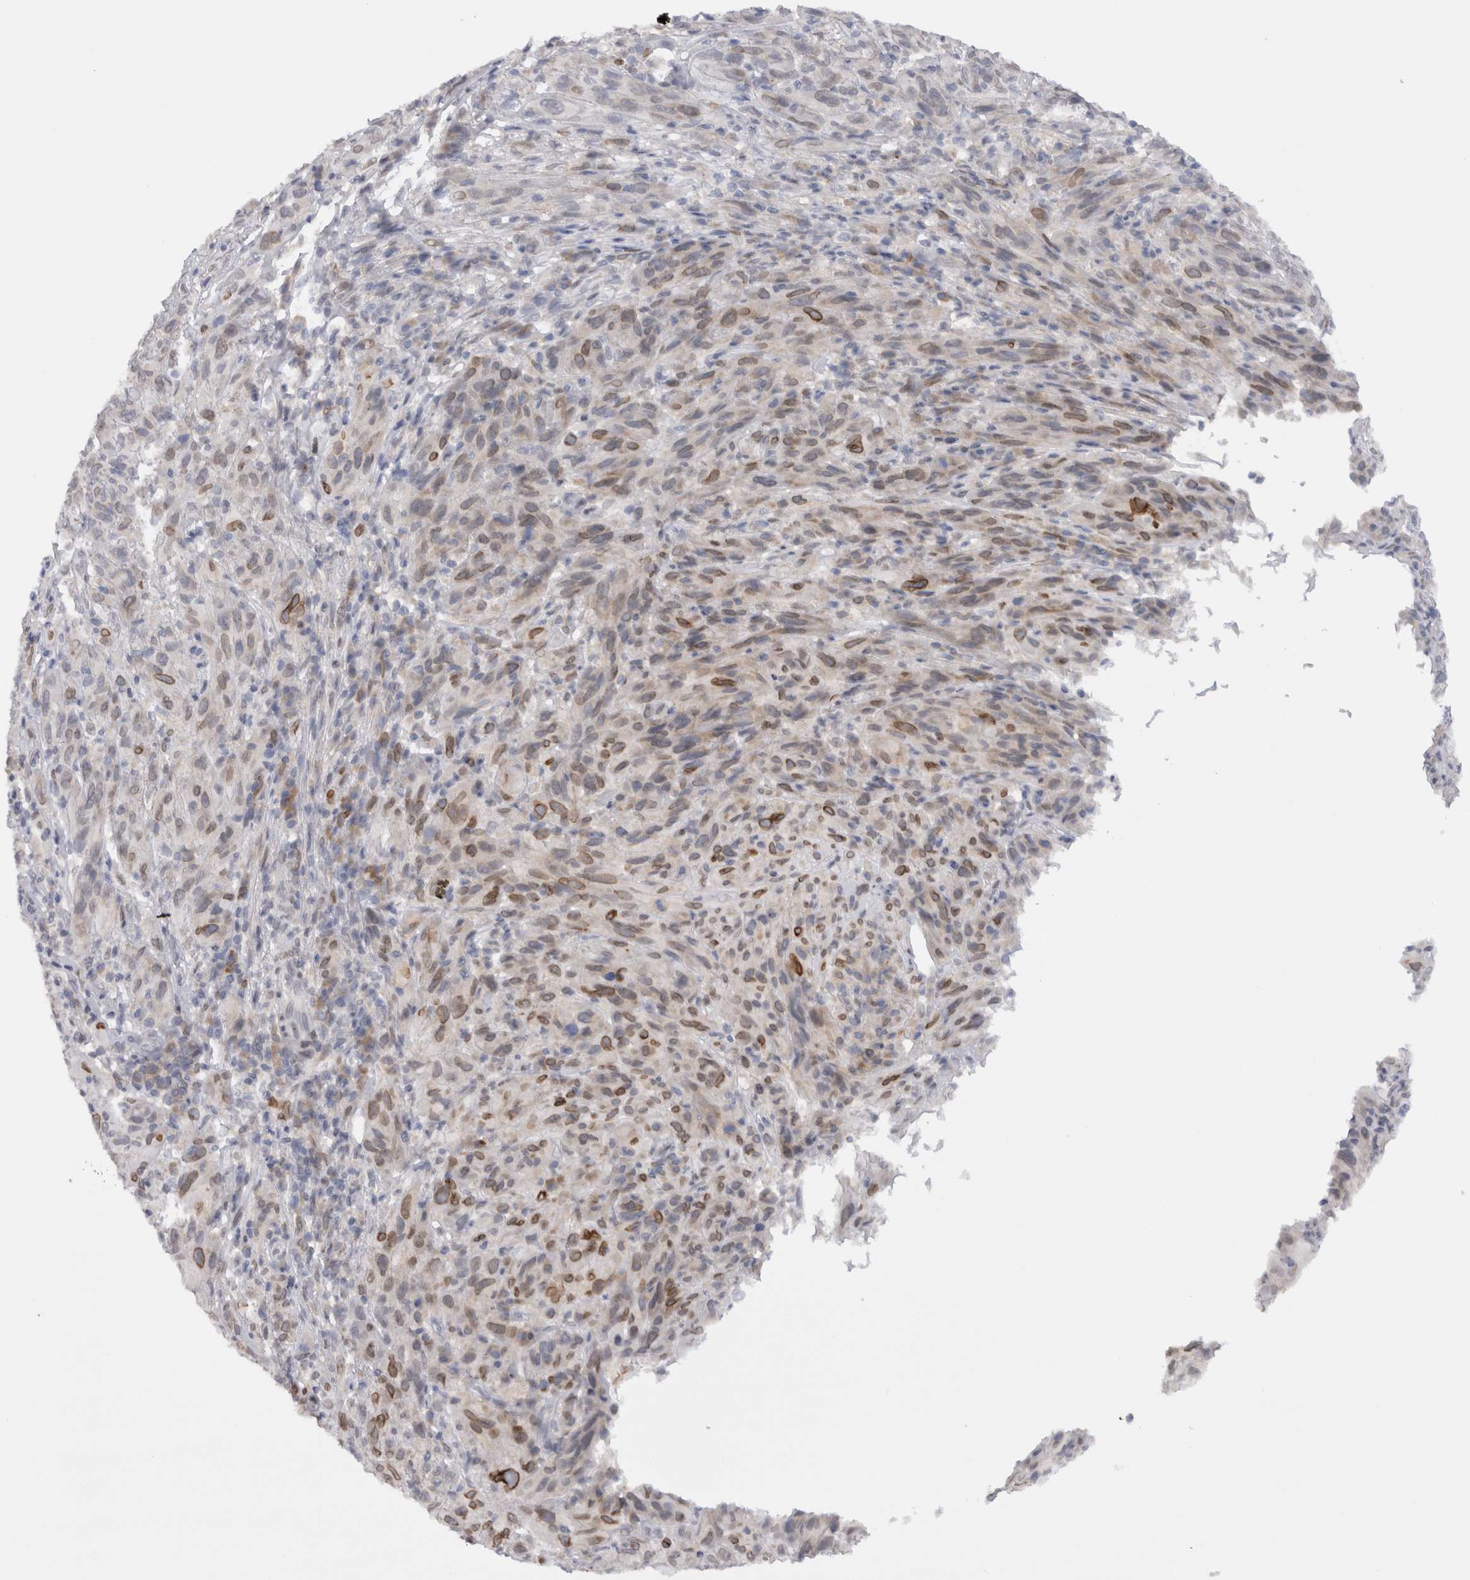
{"staining": {"intensity": "moderate", "quantity": "25%-75%", "location": "cytoplasmic/membranous,nuclear"}, "tissue": "melanoma", "cell_type": "Tumor cells", "image_type": "cancer", "snomed": [{"axis": "morphology", "description": "Malignant melanoma, NOS"}, {"axis": "topography", "description": "Skin of head"}], "caption": "Protein staining of malignant melanoma tissue shows moderate cytoplasmic/membranous and nuclear staining in approximately 25%-75% of tumor cells.", "gene": "VCPIP1", "patient": {"sex": "male", "age": 96}}